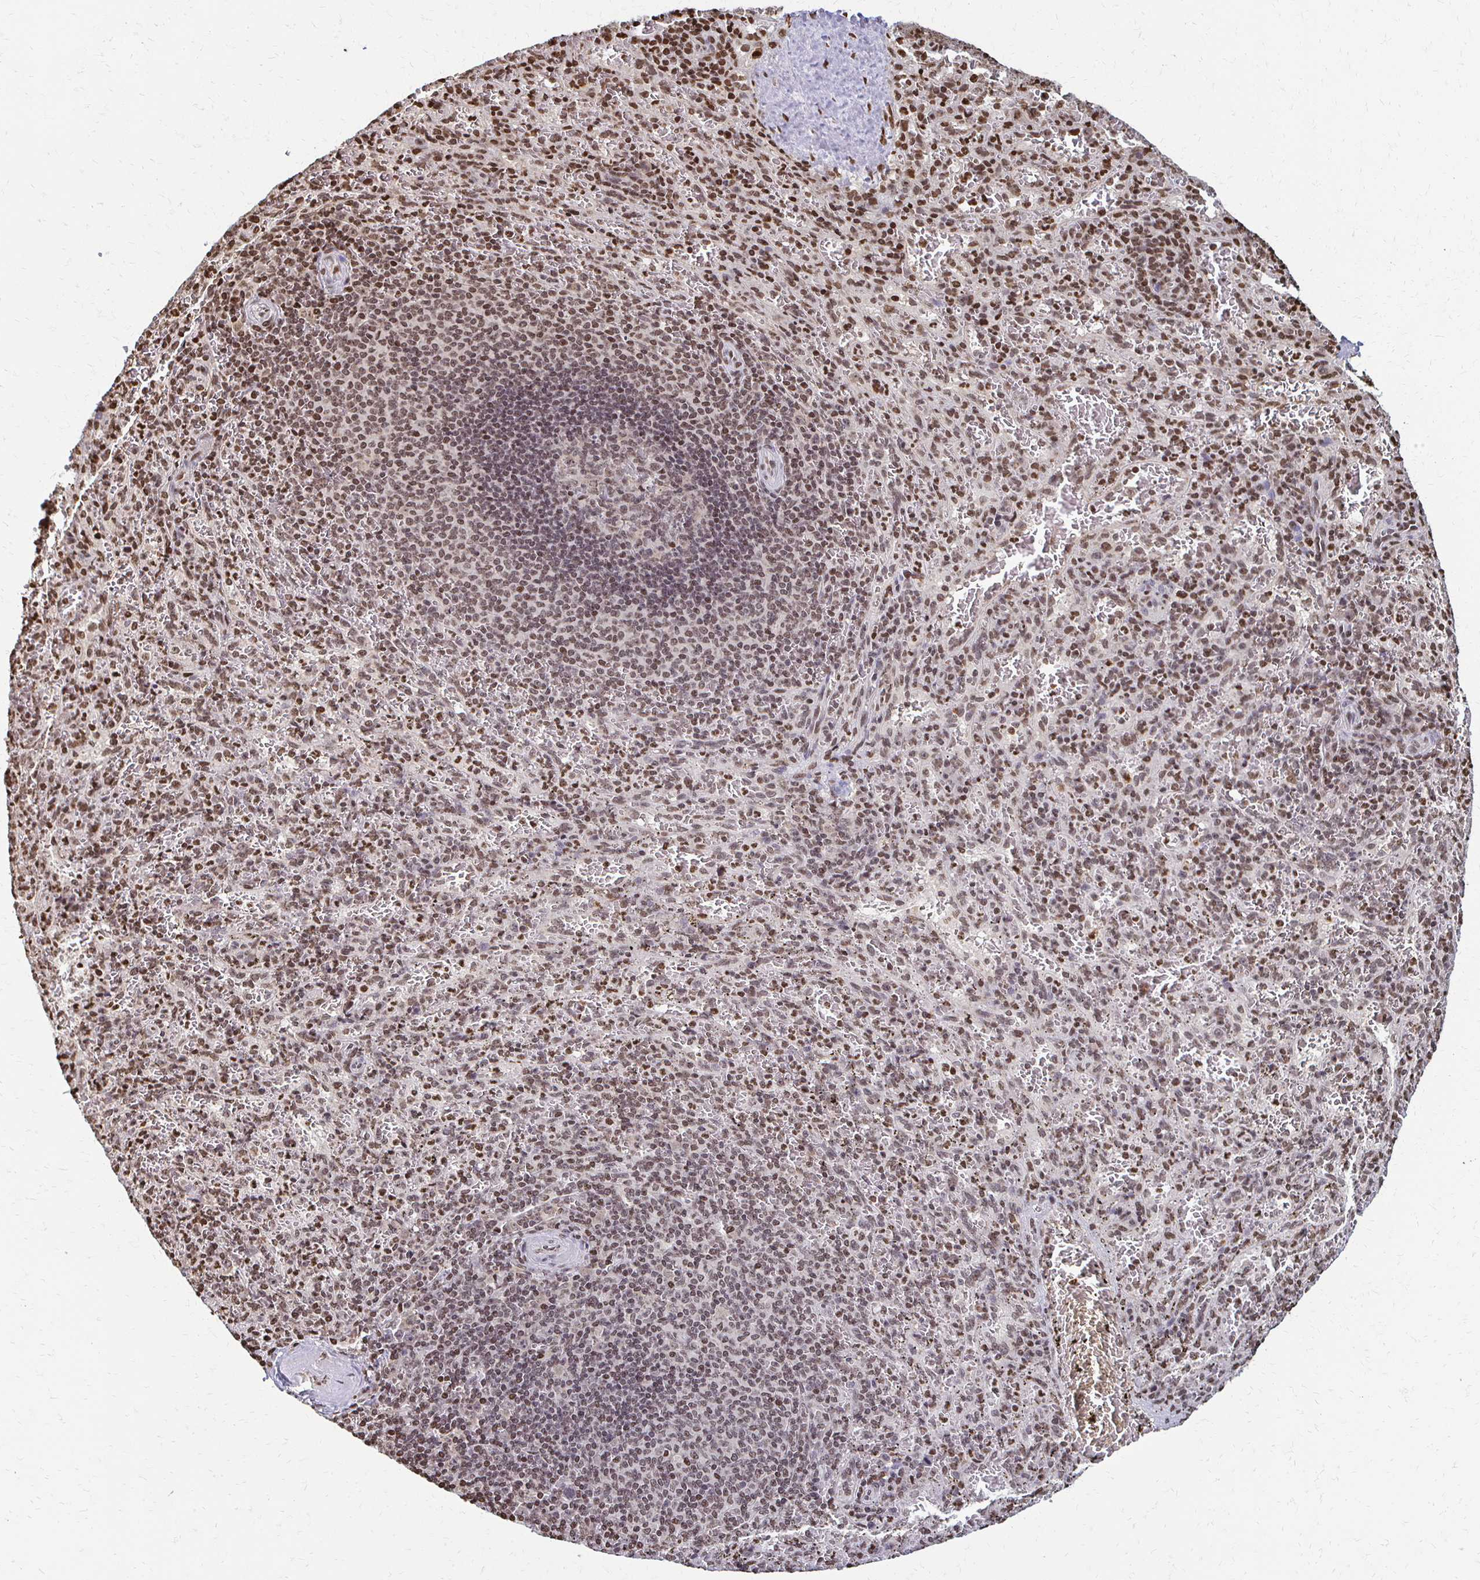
{"staining": {"intensity": "moderate", "quantity": ">75%", "location": "nuclear"}, "tissue": "spleen", "cell_type": "Cells in red pulp", "image_type": "normal", "snomed": [{"axis": "morphology", "description": "Normal tissue, NOS"}, {"axis": "topography", "description": "Spleen"}], "caption": "Protein expression analysis of benign spleen reveals moderate nuclear staining in approximately >75% of cells in red pulp.", "gene": "HOXA9", "patient": {"sex": "male", "age": 57}}